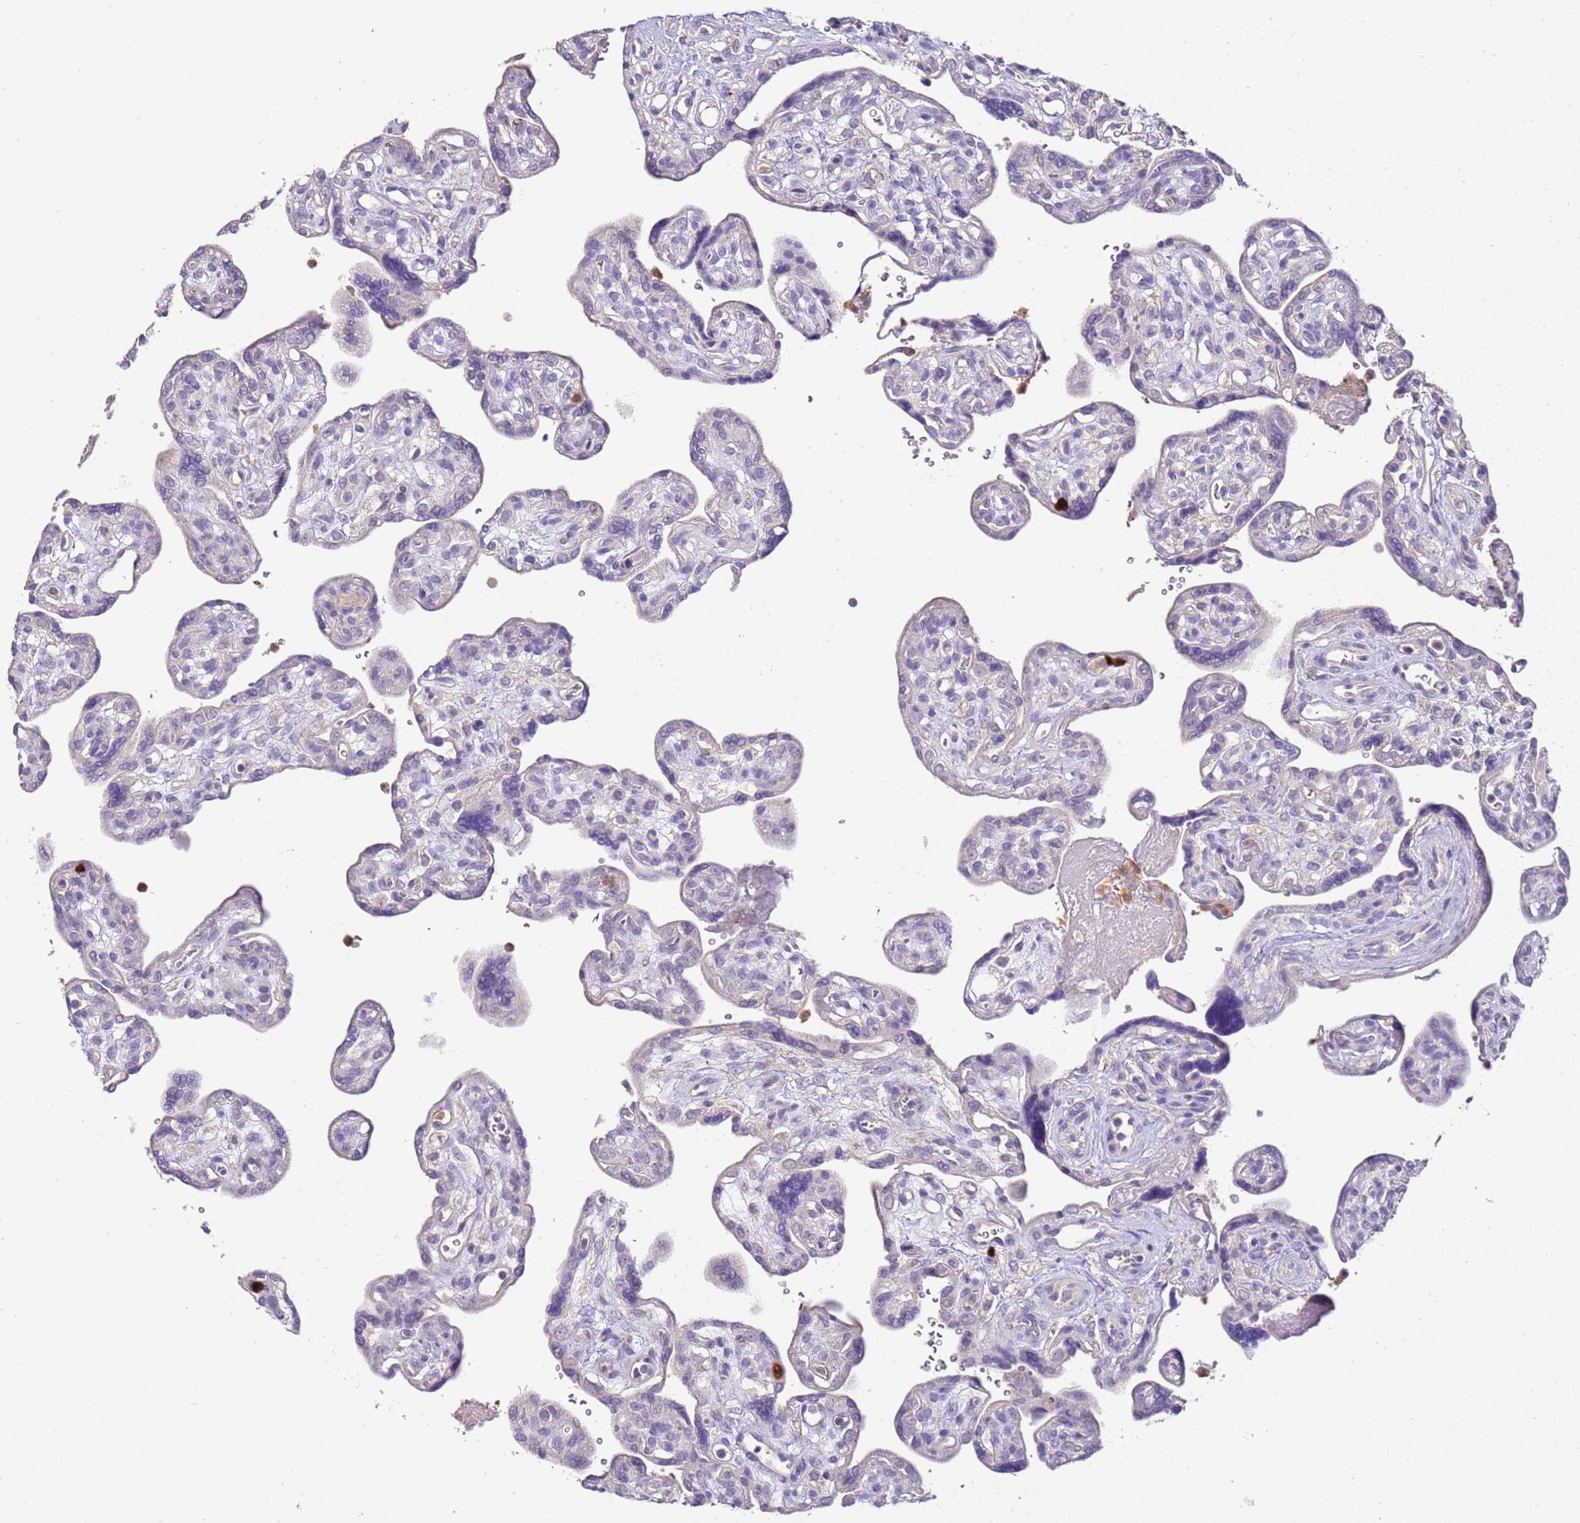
{"staining": {"intensity": "negative", "quantity": "none", "location": "none"}, "tissue": "placenta", "cell_type": "Trophoblastic cells", "image_type": "normal", "snomed": [{"axis": "morphology", "description": "Normal tissue, NOS"}, {"axis": "topography", "description": "Placenta"}], "caption": "Immunohistochemical staining of benign placenta displays no significant expression in trophoblastic cells. (DAB (3,3'-diaminobenzidine) immunohistochemistry, high magnification).", "gene": "IL2RG", "patient": {"sex": "female", "age": 39}}